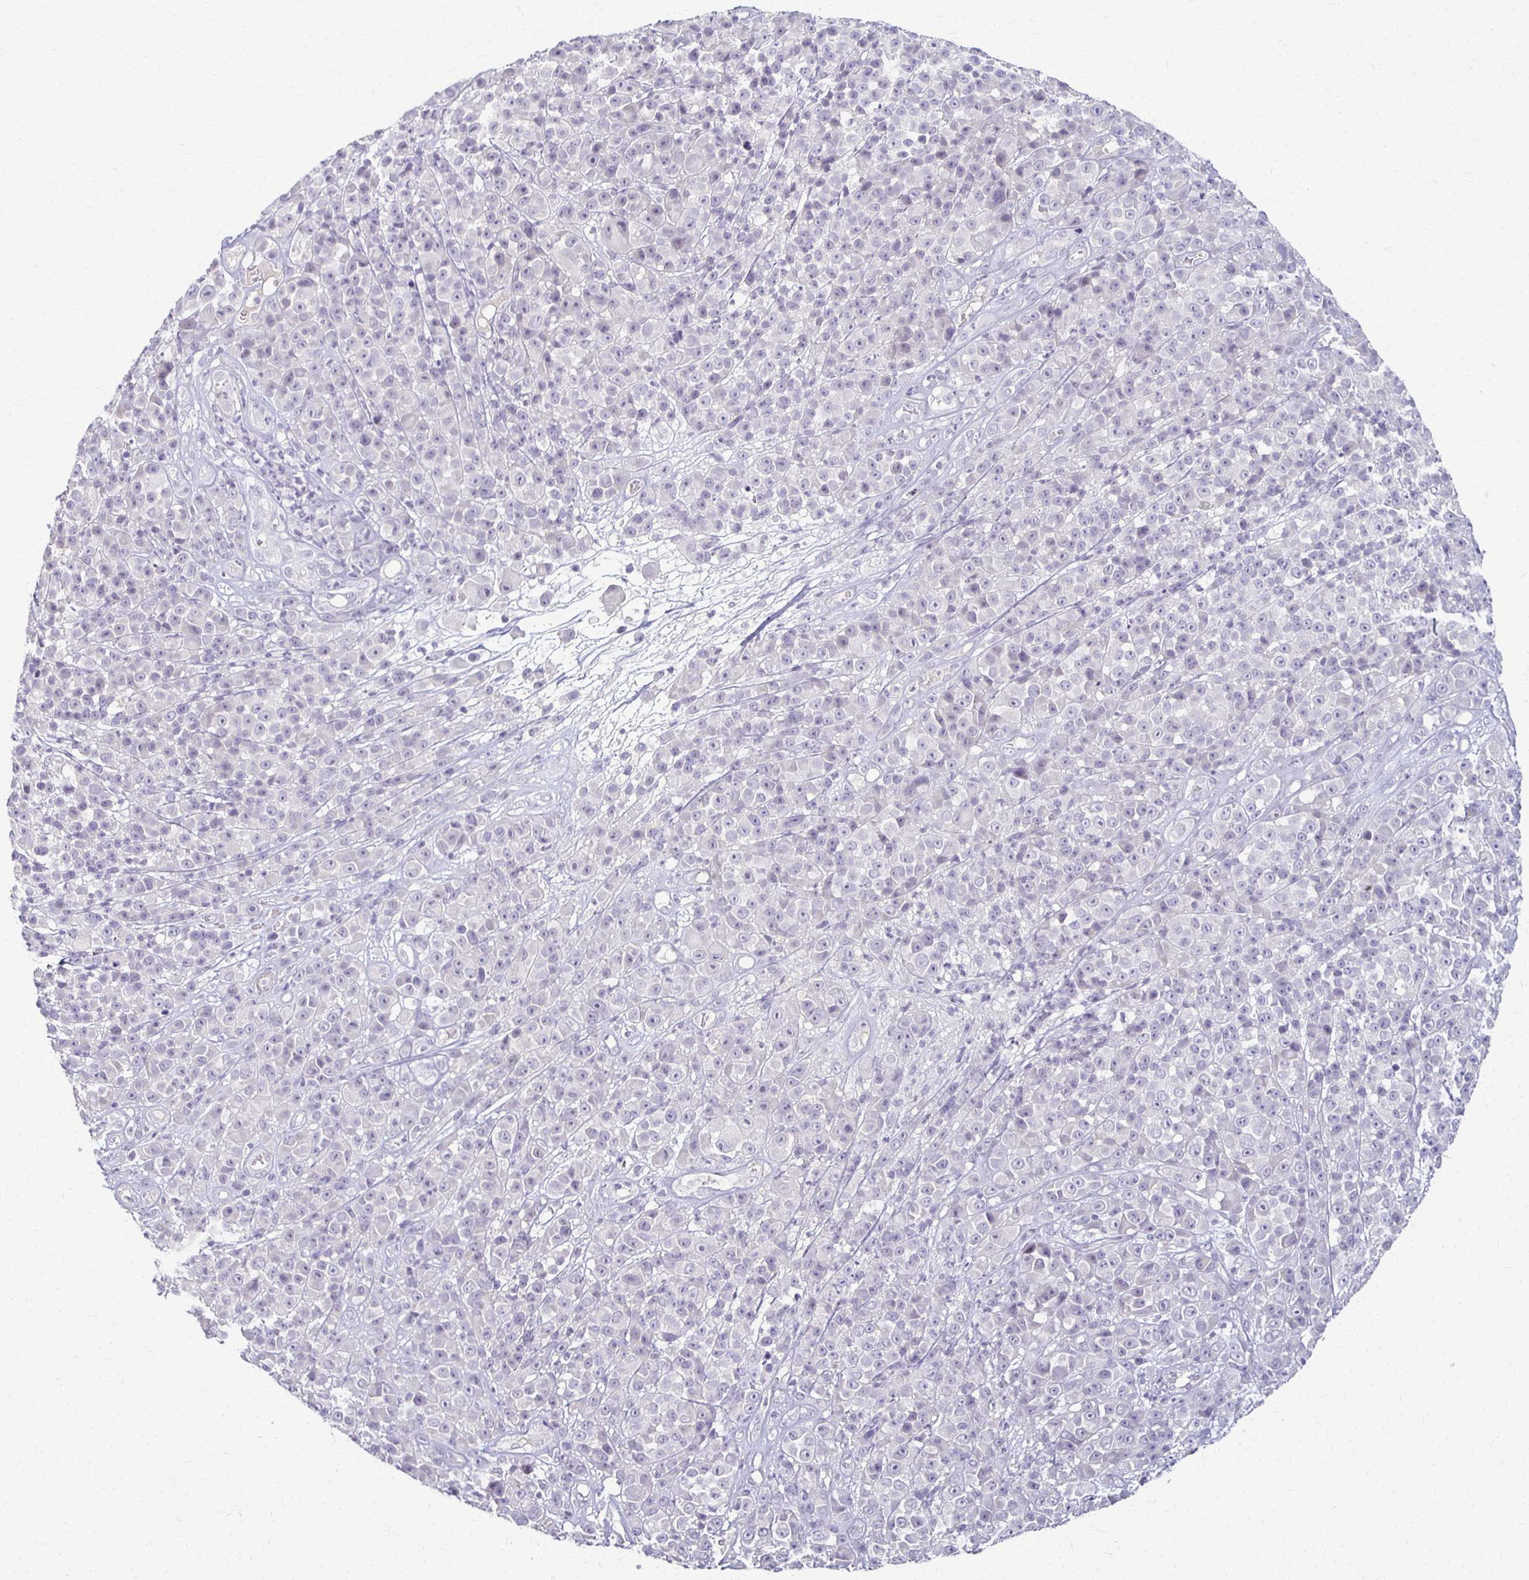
{"staining": {"intensity": "negative", "quantity": "none", "location": "none"}, "tissue": "melanoma", "cell_type": "Tumor cells", "image_type": "cancer", "snomed": [{"axis": "morphology", "description": "Malignant melanoma, NOS"}, {"axis": "topography", "description": "Skin"}, {"axis": "topography", "description": "Skin of back"}], "caption": "High magnification brightfield microscopy of melanoma stained with DAB (brown) and counterstained with hematoxylin (blue): tumor cells show no significant expression.", "gene": "FOXO4", "patient": {"sex": "male", "age": 91}}